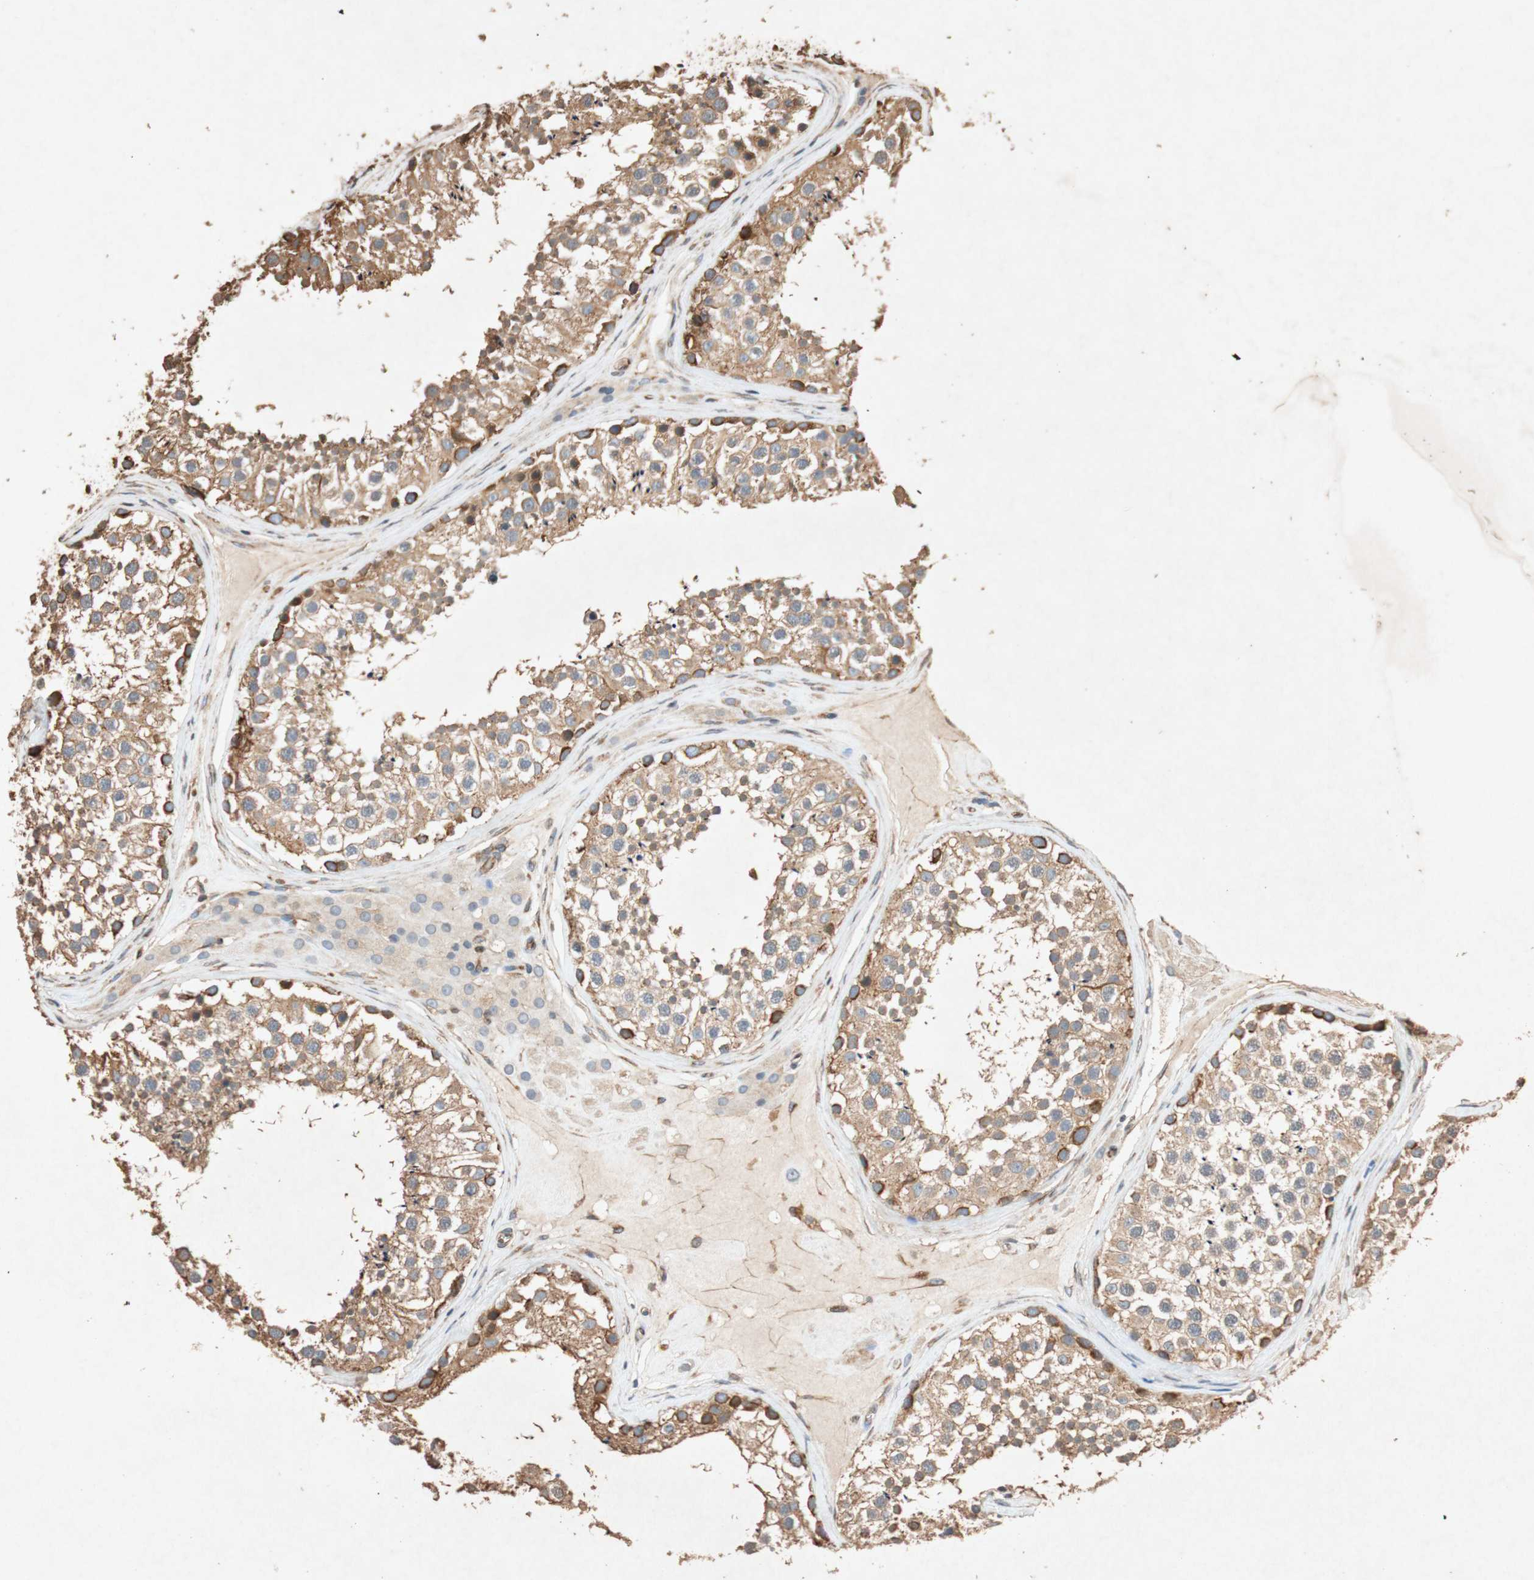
{"staining": {"intensity": "moderate", "quantity": ">75%", "location": "cytoplasmic/membranous"}, "tissue": "testis", "cell_type": "Cells in seminiferous ducts", "image_type": "normal", "snomed": [{"axis": "morphology", "description": "Normal tissue, NOS"}, {"axis": "topography", "description": "Testis"}], "caption": "The histopathology image demonstrates staining of normal testis, revealing moderate cytoplasmic/membranous protein staining (brown color) within cells in seminiferous ducts. (DAB = brown stain, brightfield microscopy at high magnification).", "gene": "TUBB", "patient": {"sex": "male", "age": 46}}